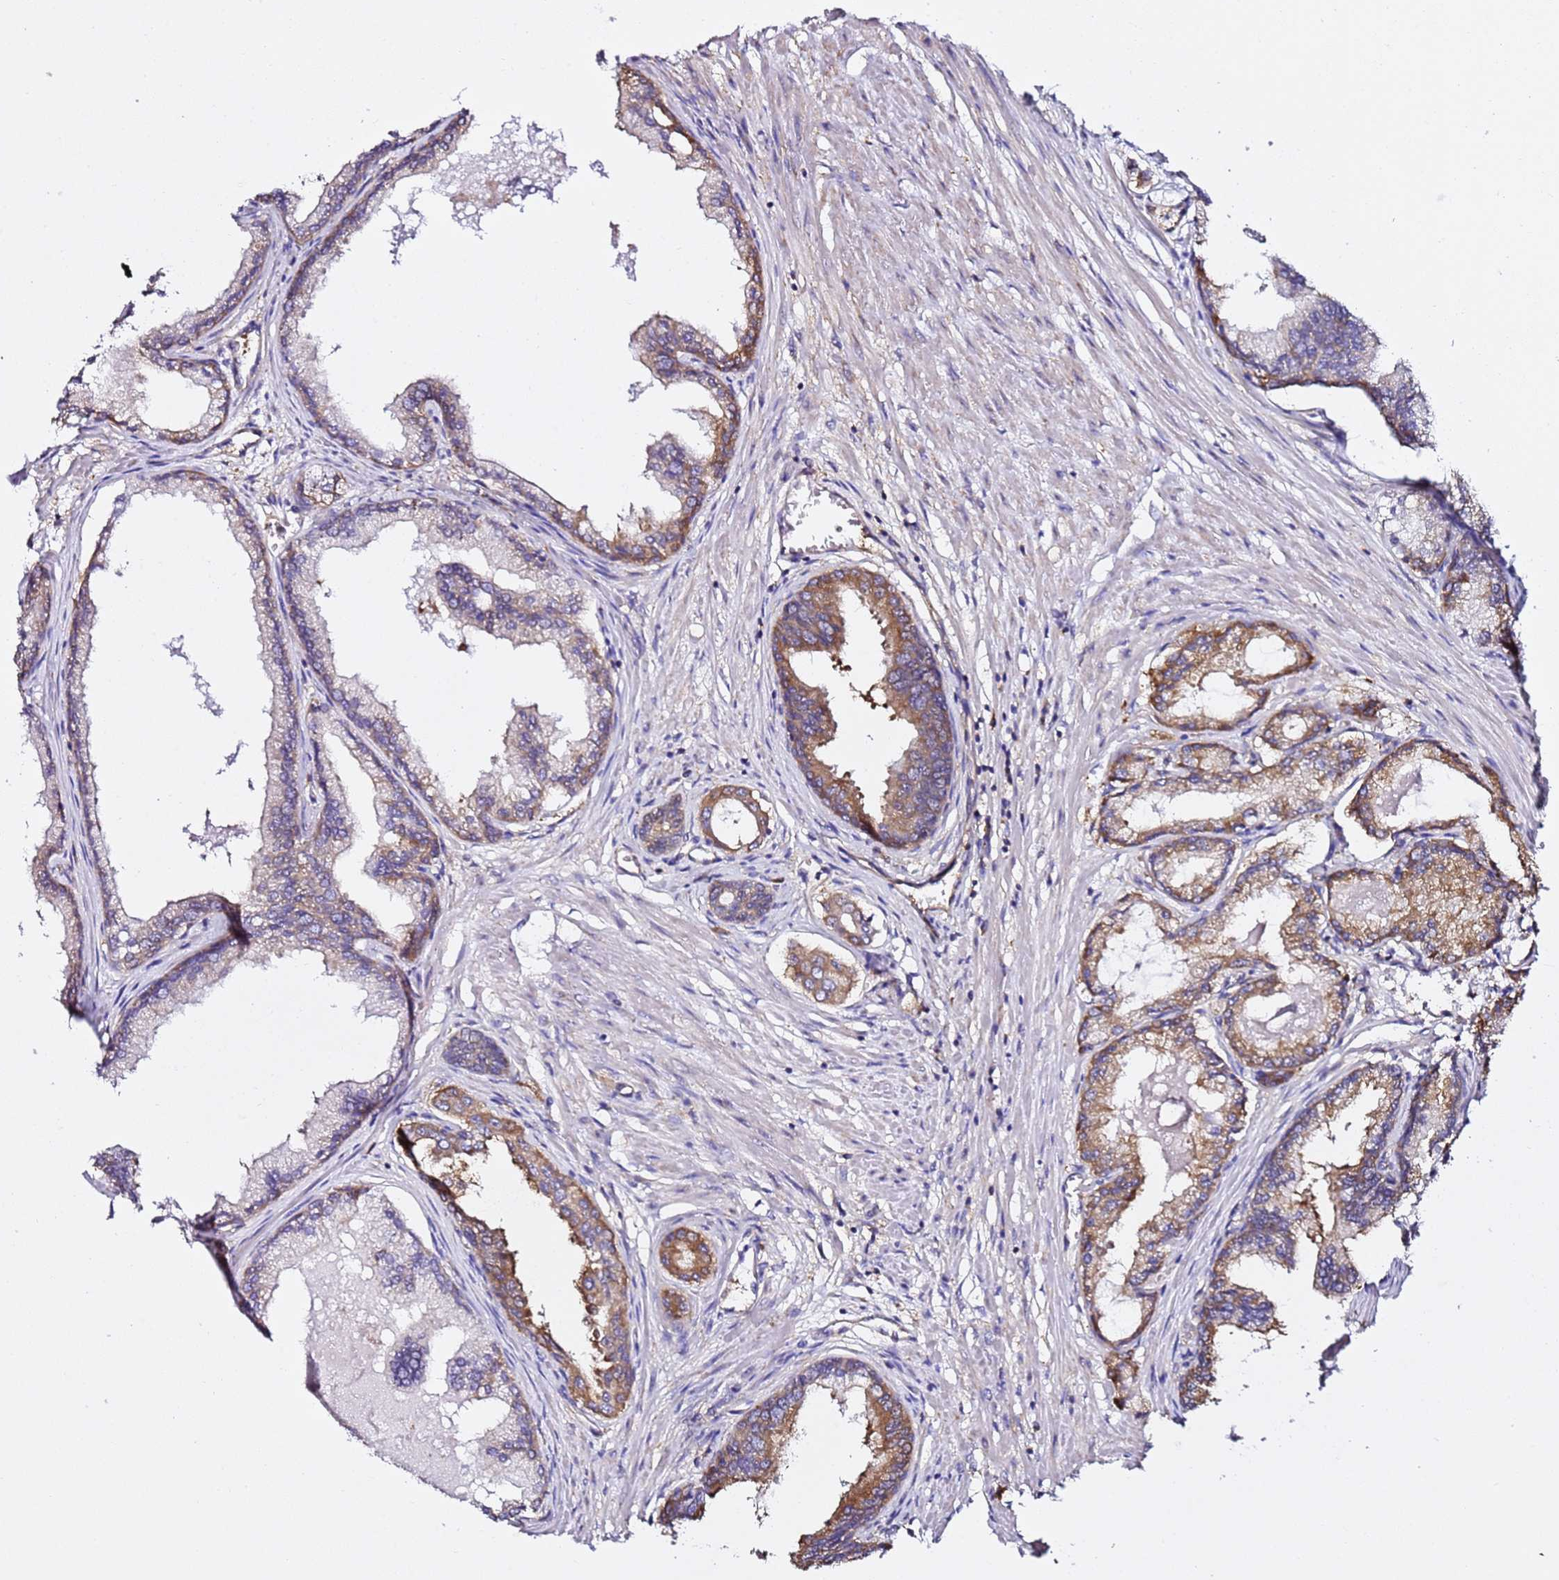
{"staining": {"intensity": "moderate", "quantity": "25%-75%", "location": "cytoplasmic/membranous"}, "tissue": "prostate cancer", "cell_type": "Tumor cells", "image_type": "cancer", "snomed": [{"axis": "morphology", "description": "Adenocarcinoma, Low grade"}, {"axis": "topography", "description": "Prostate"}], "caption": "Prostate cancer (adenocarcinoma (low-grade)) was stained to show a protein in brown. There is medium levels of moderate cytoplasmic/membranous expression in about 25%-75% of tumor cells. (DAB (3,3'-diaminobenzidine) IHC, brown staining for protein, blue staining for nuclei).", "gene": "TPST1", "patient": {"sex": "male", "age": 63}}